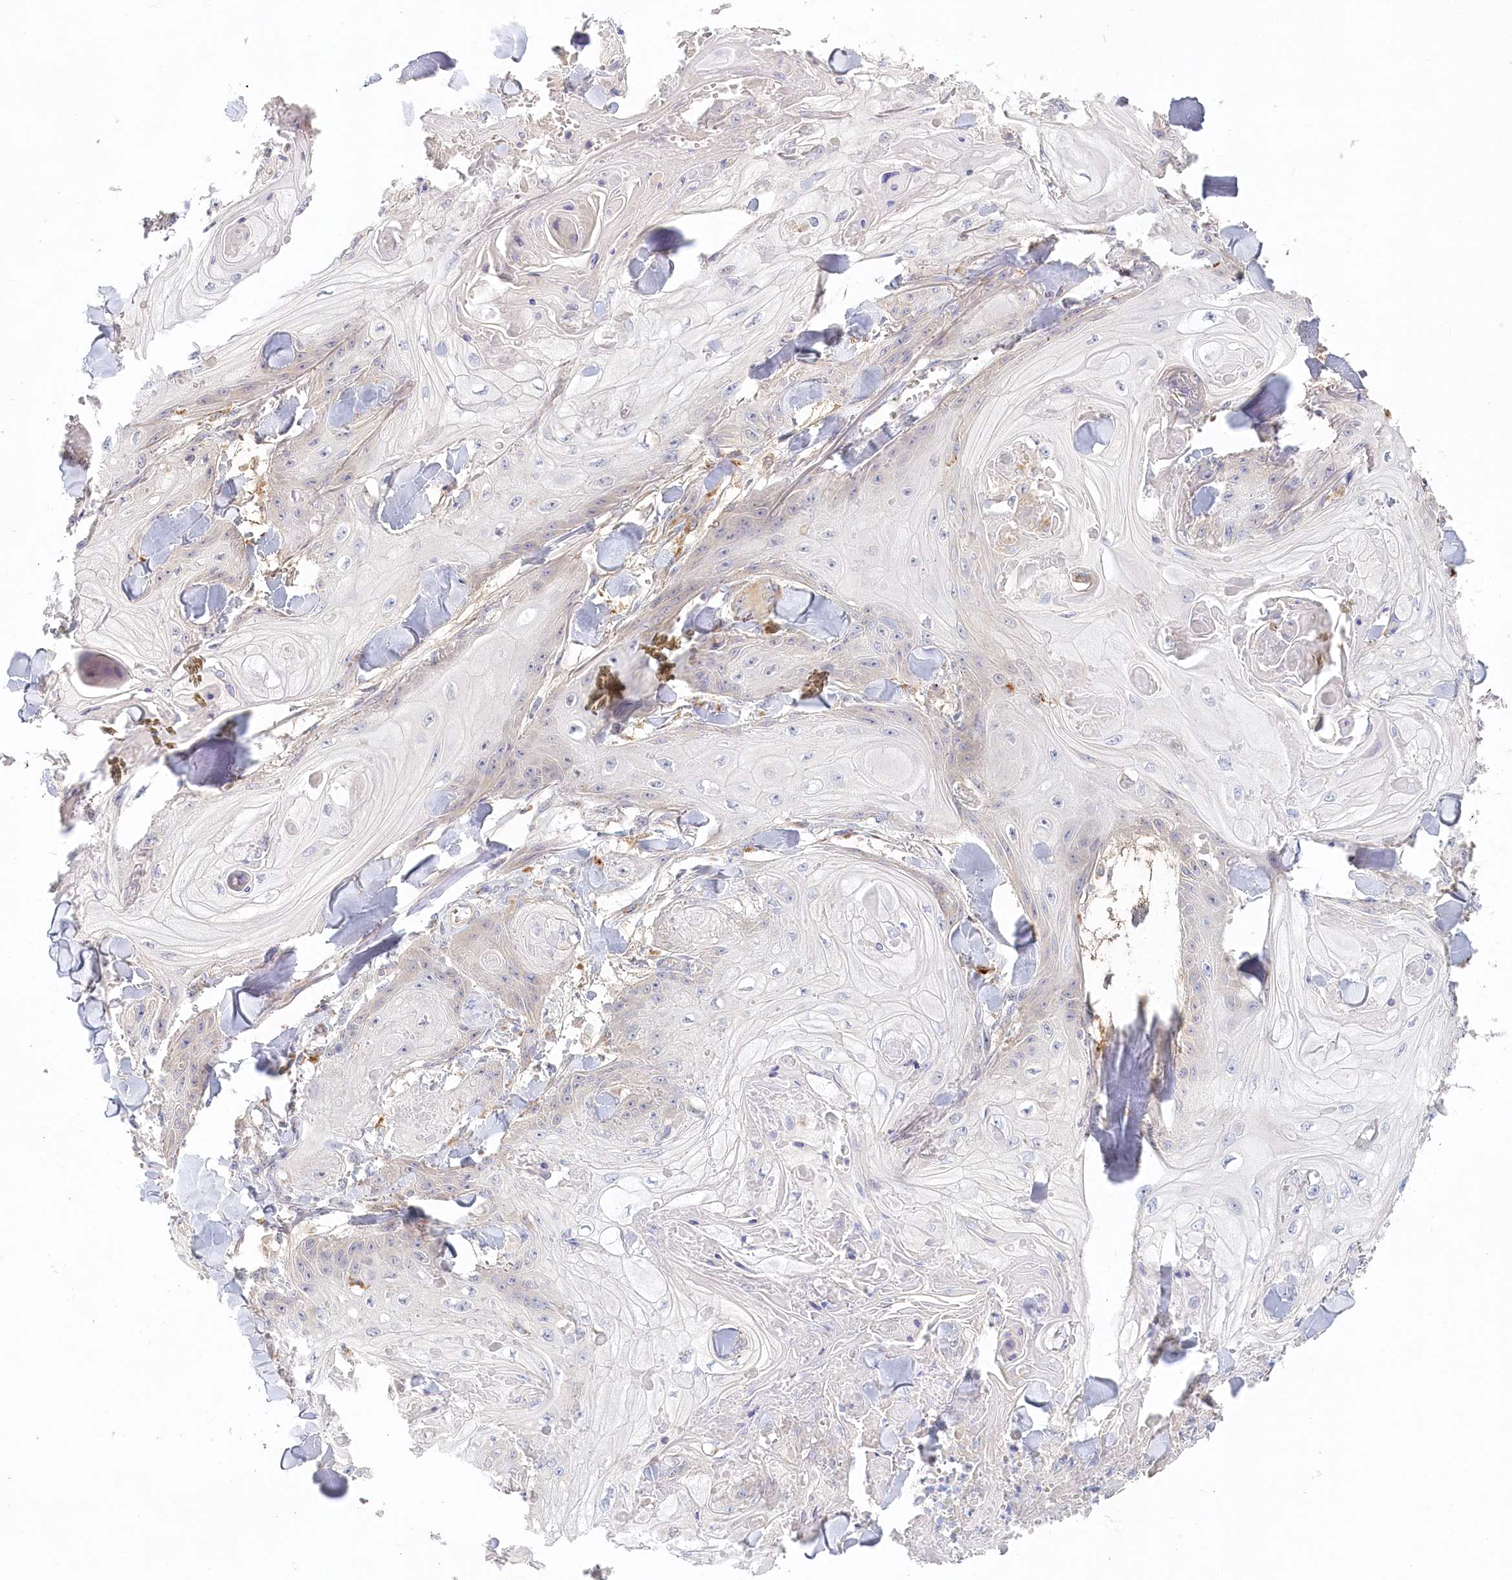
{"staining": {"intensity": "negative", "quantity": "none", "location": "none"}, "tissue": "skin cancer", "cell_type": "Tumor cells", "image_type": "cancer", "snomed": [{"axis": "morphology", "description": "Squamous cell carcinoma, NOS"}, {"axis": "topography", "description": "Skin"}], "caption": "Tumor cells show no significant protein expression in skin cancer.", "gene": "VSIG1", "patient": {"sex": "male", "age": 74}}